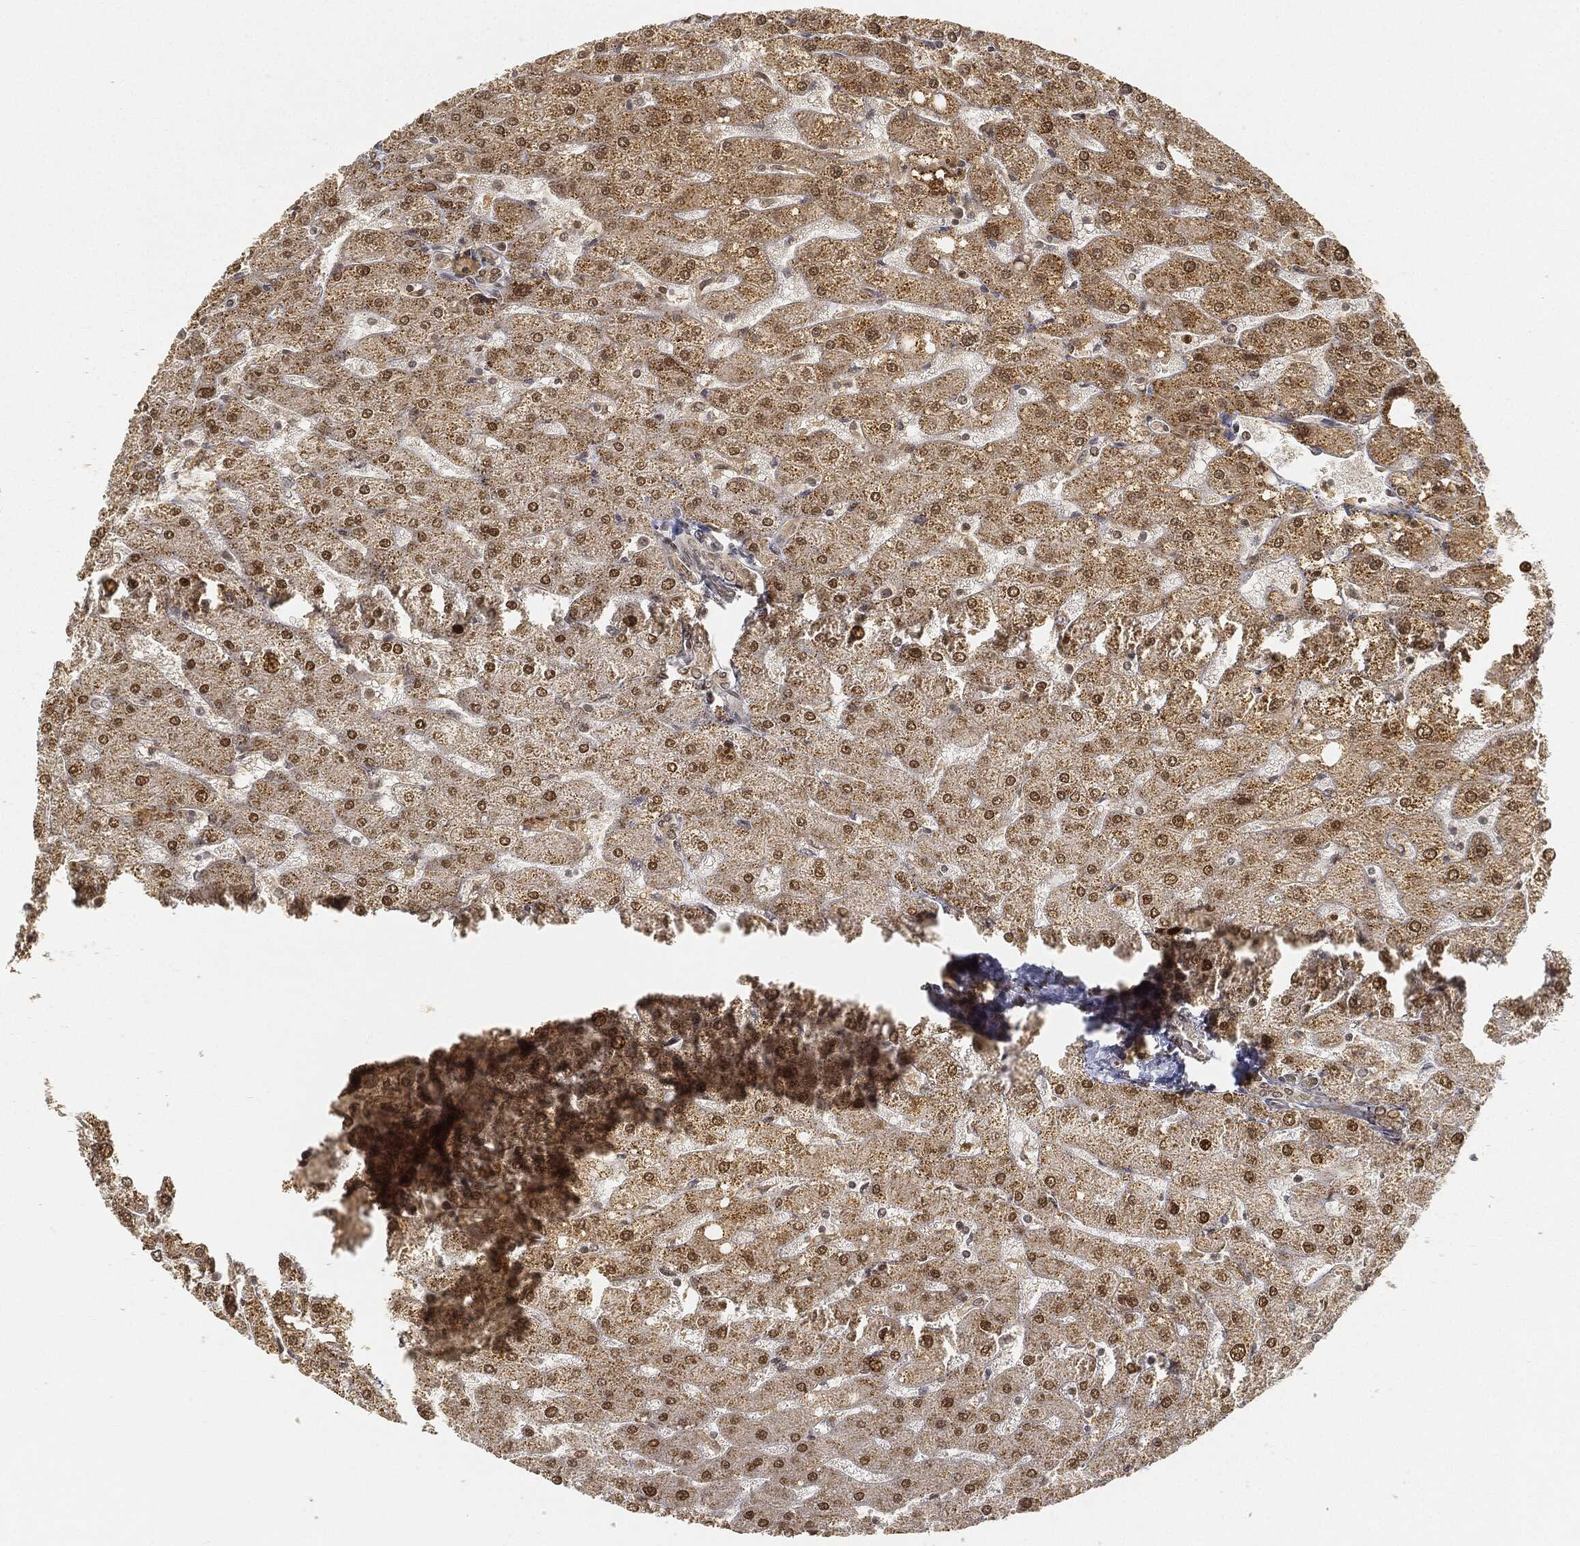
{"staining": {"intensity": "negative", "quantity": "none", "location": "none"}, "tissue": "liver", "cell_type": "Cholangiocytes", "image_type": "normal", "snomed": [{"axis": "morphology", "description": "Normal tissue, NOS"}, {"axis": "topography", "description": "Liver"}], "caption": "High power microscopy histopathology image of an IHC image of benign liver, revealing no significant expression in cholangiocytes. Nuclei are stained in blue.", "gene": "CIB1", "patient": {"sex": "male", "age": 67}}